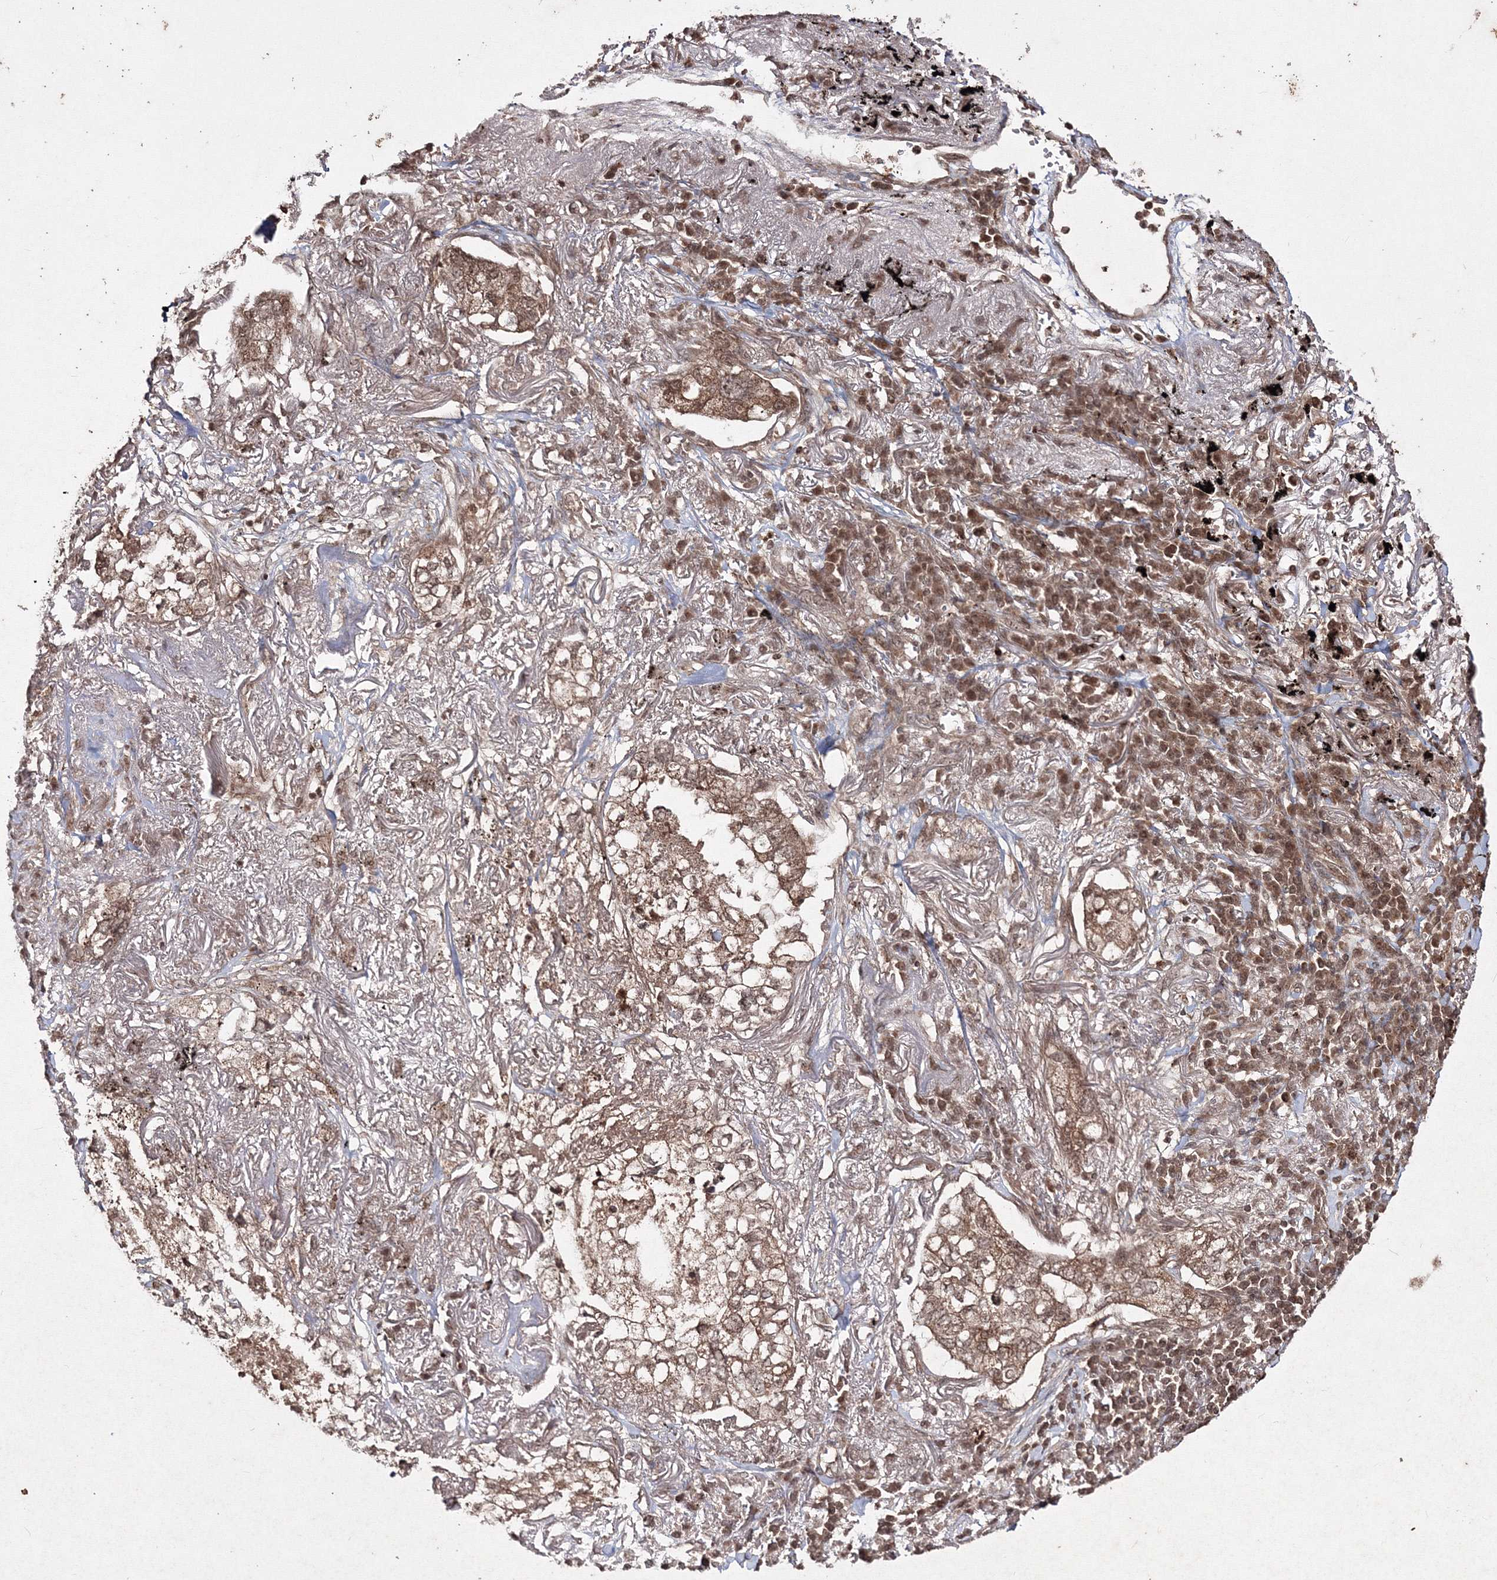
{"staining": {"intensity": "moderate", "quantity": ">75%", "location": "cytoplasmic/membranous,nuclear"}, "tissue": "lung cancer", "cell_type": "Tumor cells", "image_type": "cancer", "snomed": [{"axis": "morphology", "description": "Adenocarcinoma, NOS"}, {"axis": "topography", "description": "Lung"}], "caption": "Tumor cells reveal medium levels of moderate cytoplasmic/membranous and nuclear positivity in about >75% of cells in human lung cancer.", "gene": "PEX13", "patient": {"sex": "male", "age": 65}}